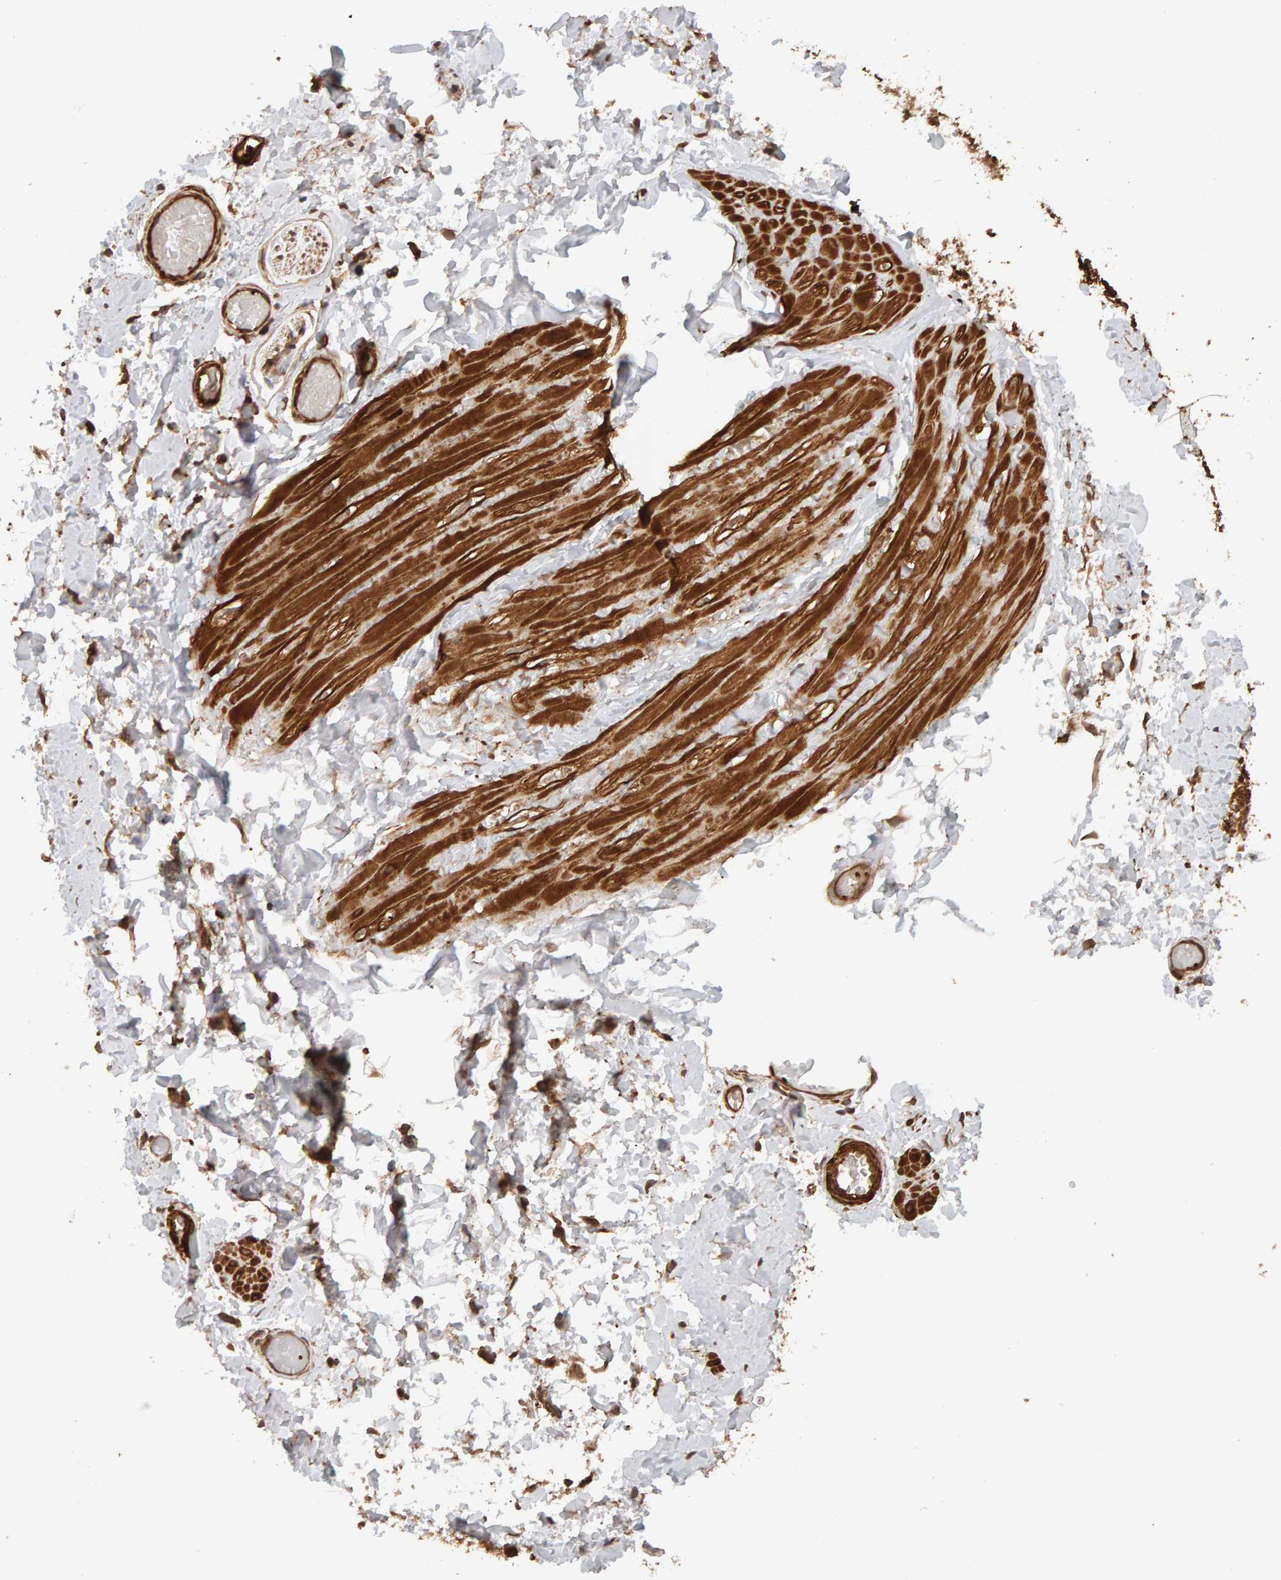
{"staining": {"intensity": "strong", "quantity": ">75%", "location": "cytoplasmic/membranous"}, "tissue": "adipose tissue", "cell_type": "Adipocytes", "image_type": "normal", "snomed": [{"axis": "morphology", "description": "Normal tissue, NOS"}, {"axis": "topography", "description": "Adipose tissue"}, {"axis": "topography", "description": "Vascular tissue"}, {"axis": "topography", "description": "Peripheral nerve tissue"}], "caption": "Adipocytes display high levels of strong cytoplasmic/membranous staining in about >75% of cells in unremarkable human adipose tissue. (IHC, brightfield microscopy, high magnification).", "gene": "SYNRG", "patient": {"sex": "male", "age": 25}}